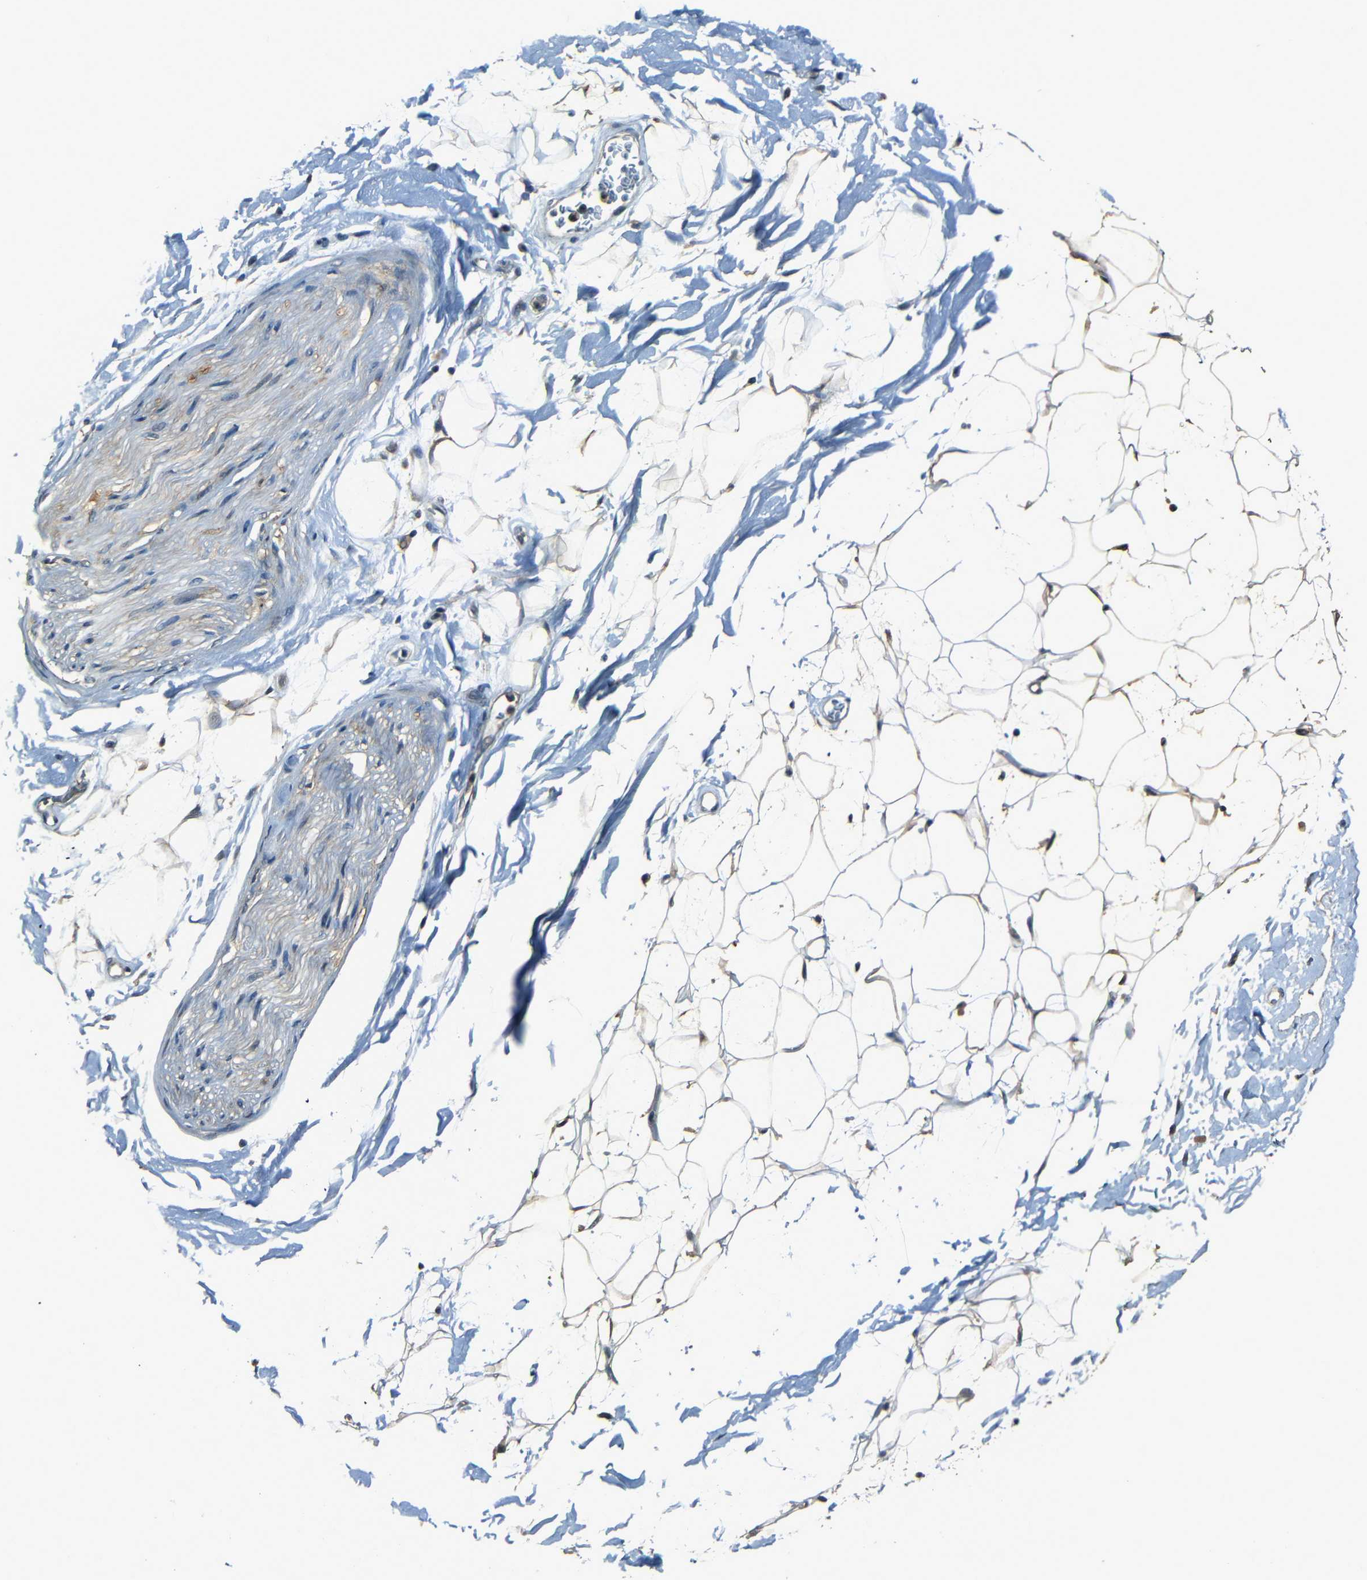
{"staining": {"intensity": "moderate", "quantity": ">75%", "location": "cytoplasmic/membranous"}, "tissue": "adipose tissue", "cell_type": "Adipocytes", "image_type": "normal", "snomed": [{"axis": "morphology", "description": "Normal tissue, NOS"}, {"axis": "topography", "description": "Soft tissue"}], "caption": "Protein expression analysis of normal human adipose tissue reveals moderate cytoplasmic/membranous positivity in about >75% of adipocytes.", "gene": "SLA", "patient": {"sex": "male", "age": 72}}